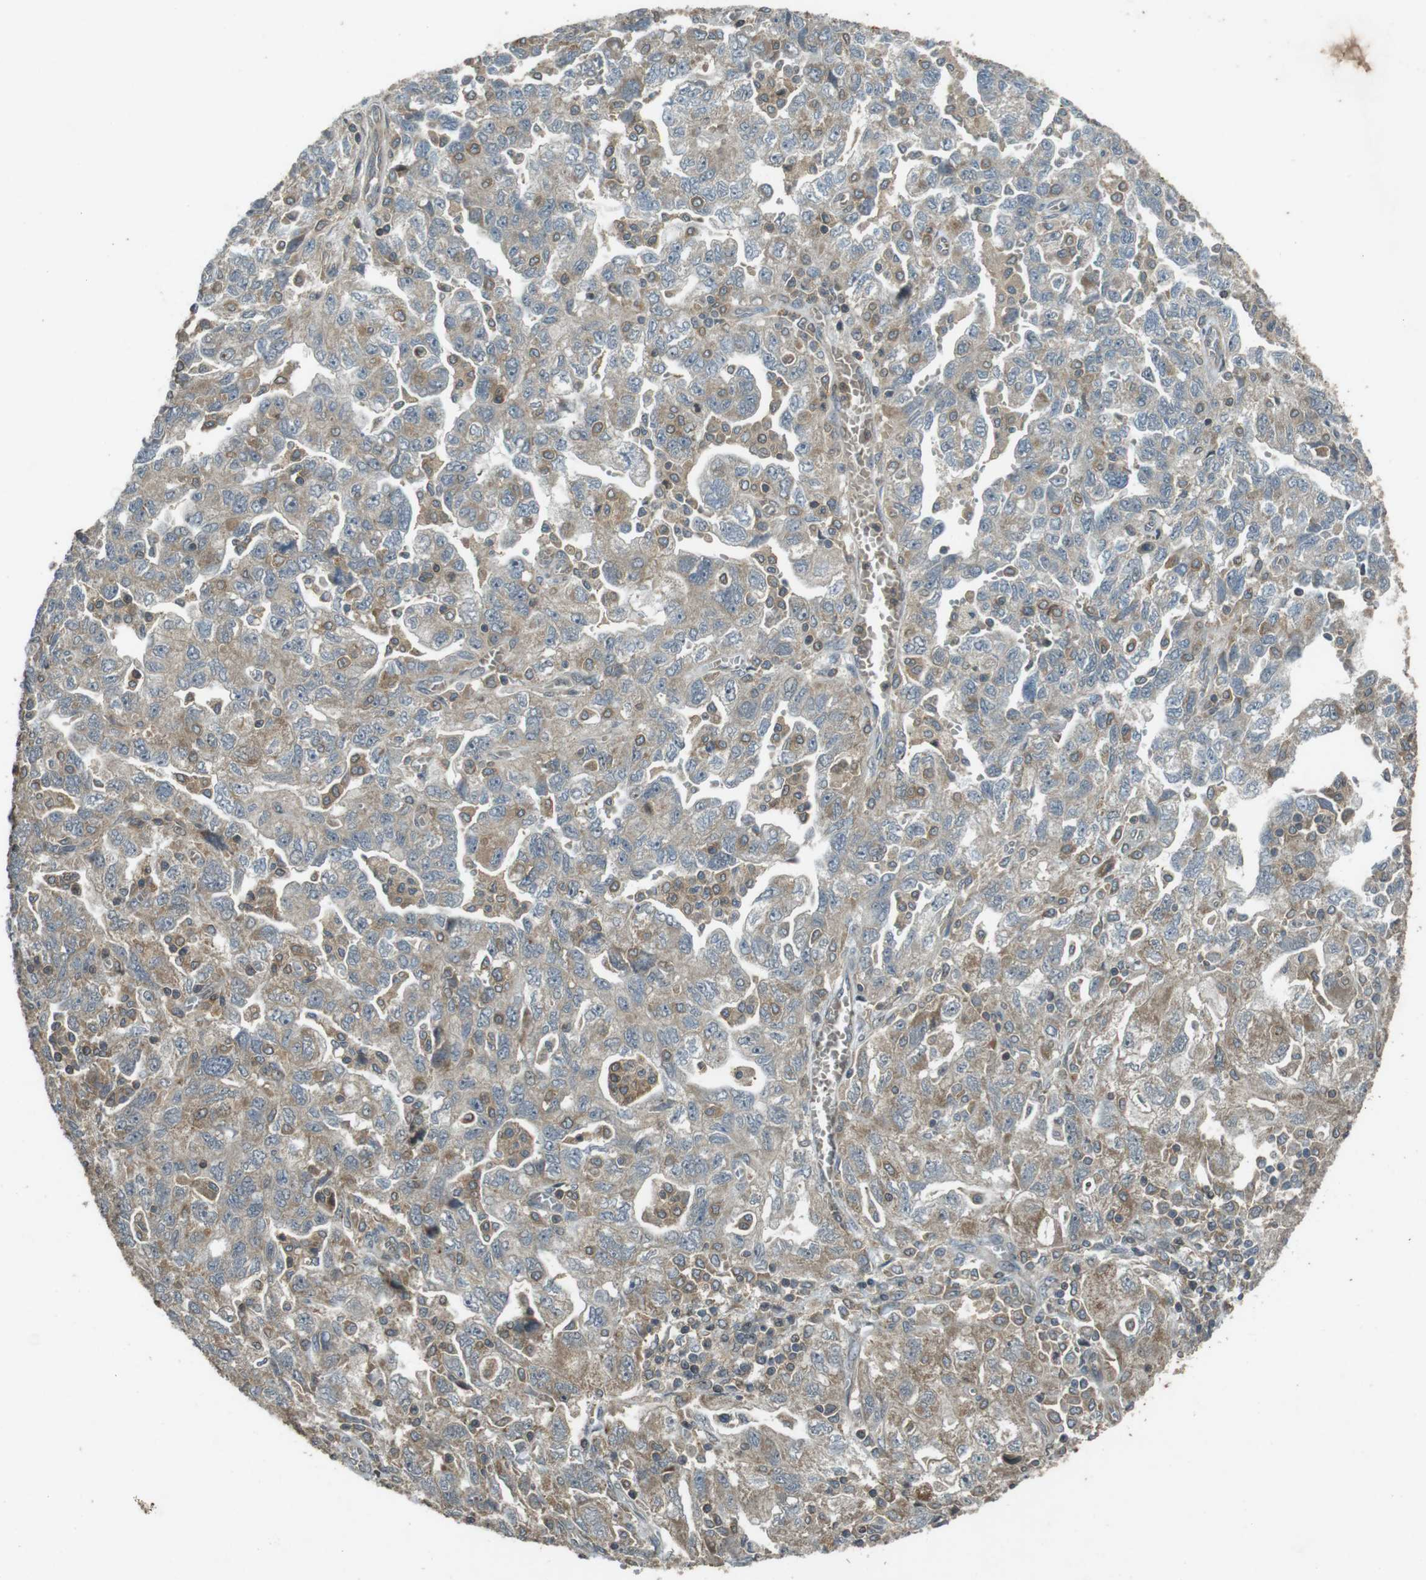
{"staining": {"intensity": "weak", "quantity": "25%-75%", "location": "cytoplasmic/membranous"}, "tissue": "ovarian cancer", "cell_type": "Tumor cells", "image_type": "cancer", "snomed": [{"axis": "morphology", "description": "Carcinoma, NOS"}, {"axis": "morphology", "description": "Cystadenocarcinoma, serous, NOS"}, {"axis": "topography", "description": "Ovary"}], "caption": "Protein staining by immunohistochemistry (IHC) demonstrates weak cytoplasmic/membranous staining in about 25%-75% of tumor cells in ovarian cancer.", "gene": "ZYX", "patient": {"sex": "female", "age": 69}}